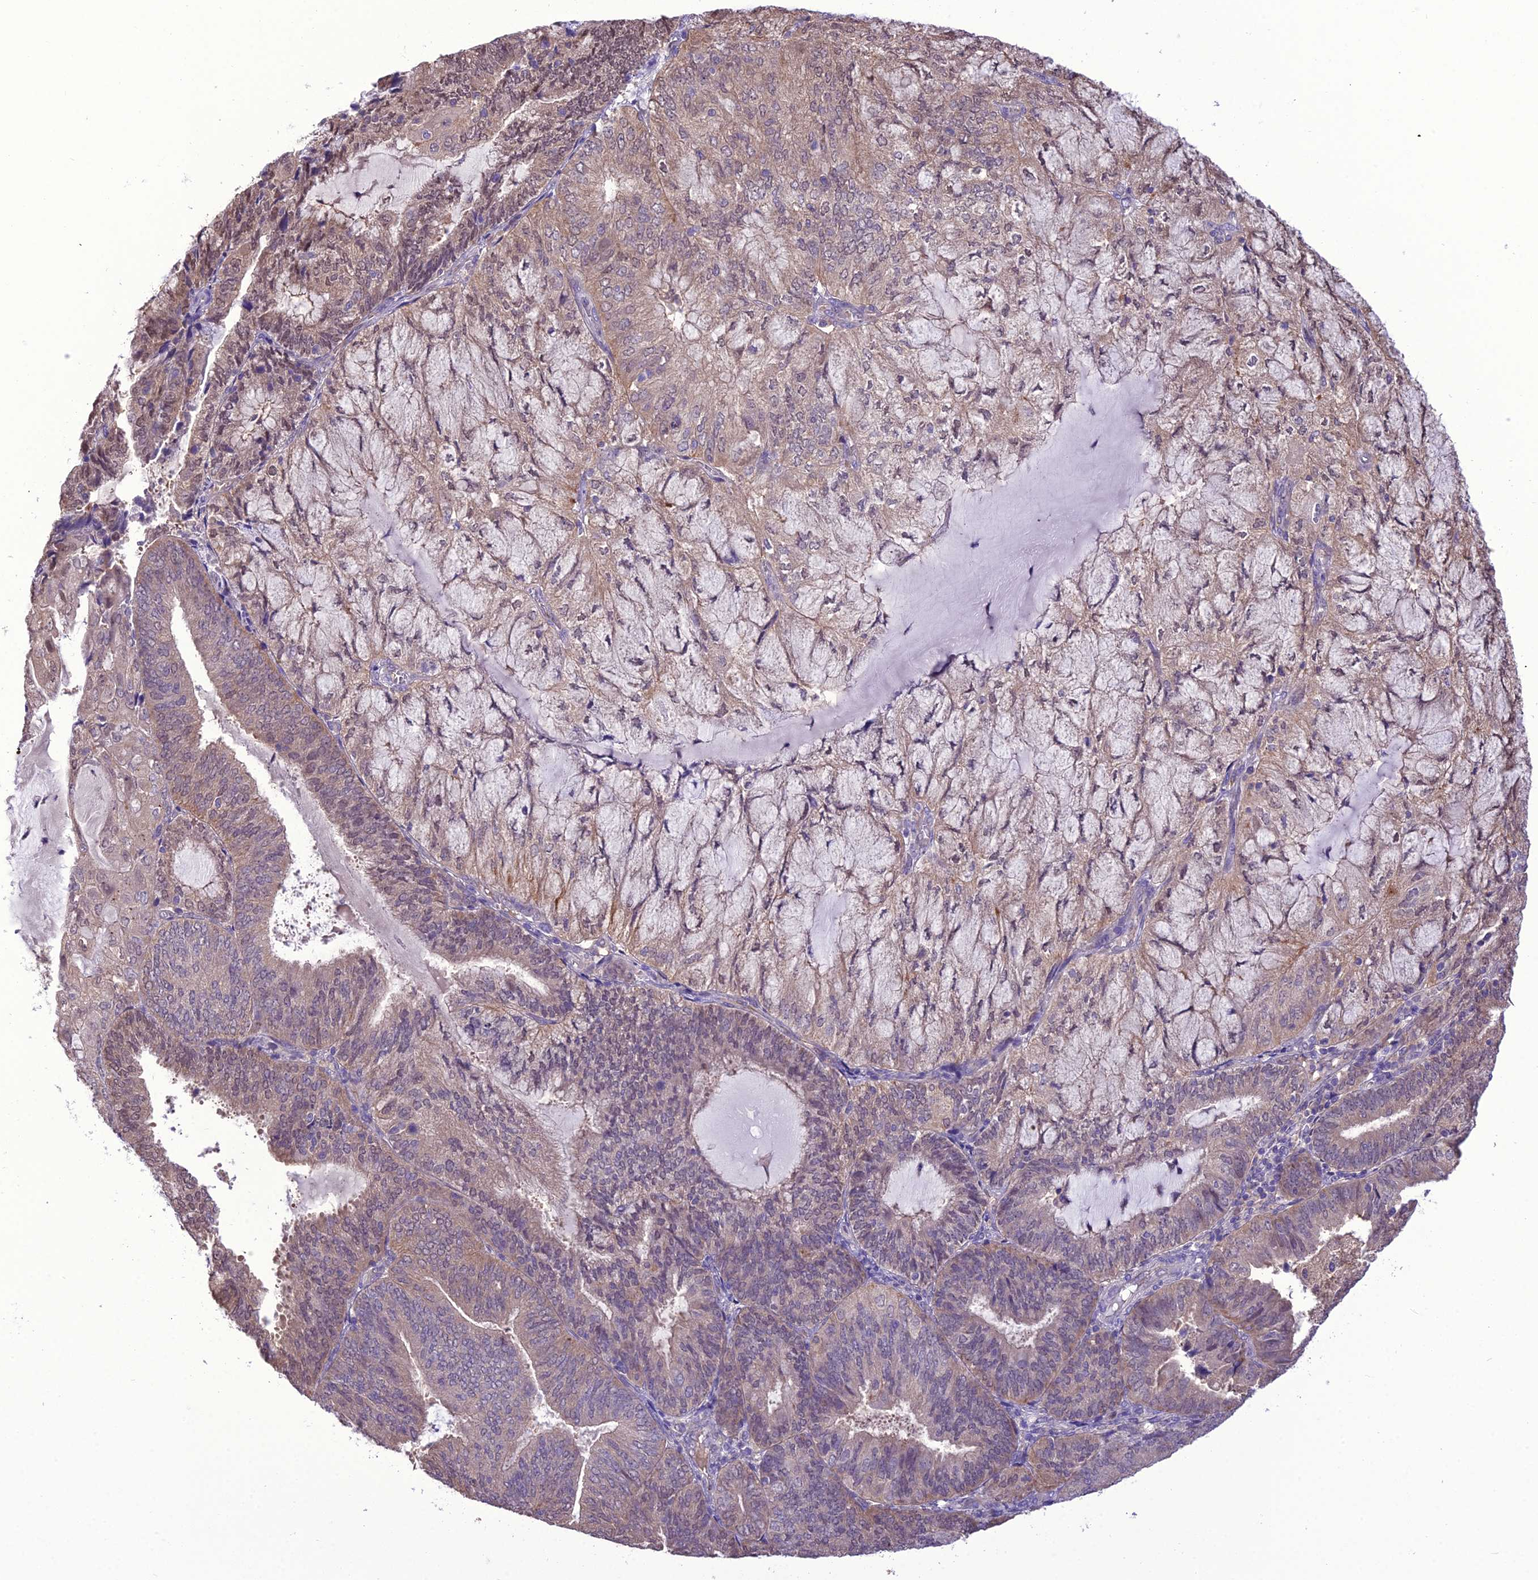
{"staining": {"intensity": "weak", "quantity": "<25%", "location": "cytoplasmic/membranous"}, "tissue": "endometrial cancer", "cell_type": "Tumor cells", "image_type": "cancer", "snomed": [{"axis": "morphology", "description": "Adenocarcinoma, NOS"}, {"axis": "topography", "description": "Endometrium"}], "caption": "Immunohistochemical staining of endometrial cancer displays no significant positivity in tumor cells.", "gene": "BORCS6", "patient": {"sex": "female", "age": 81}}